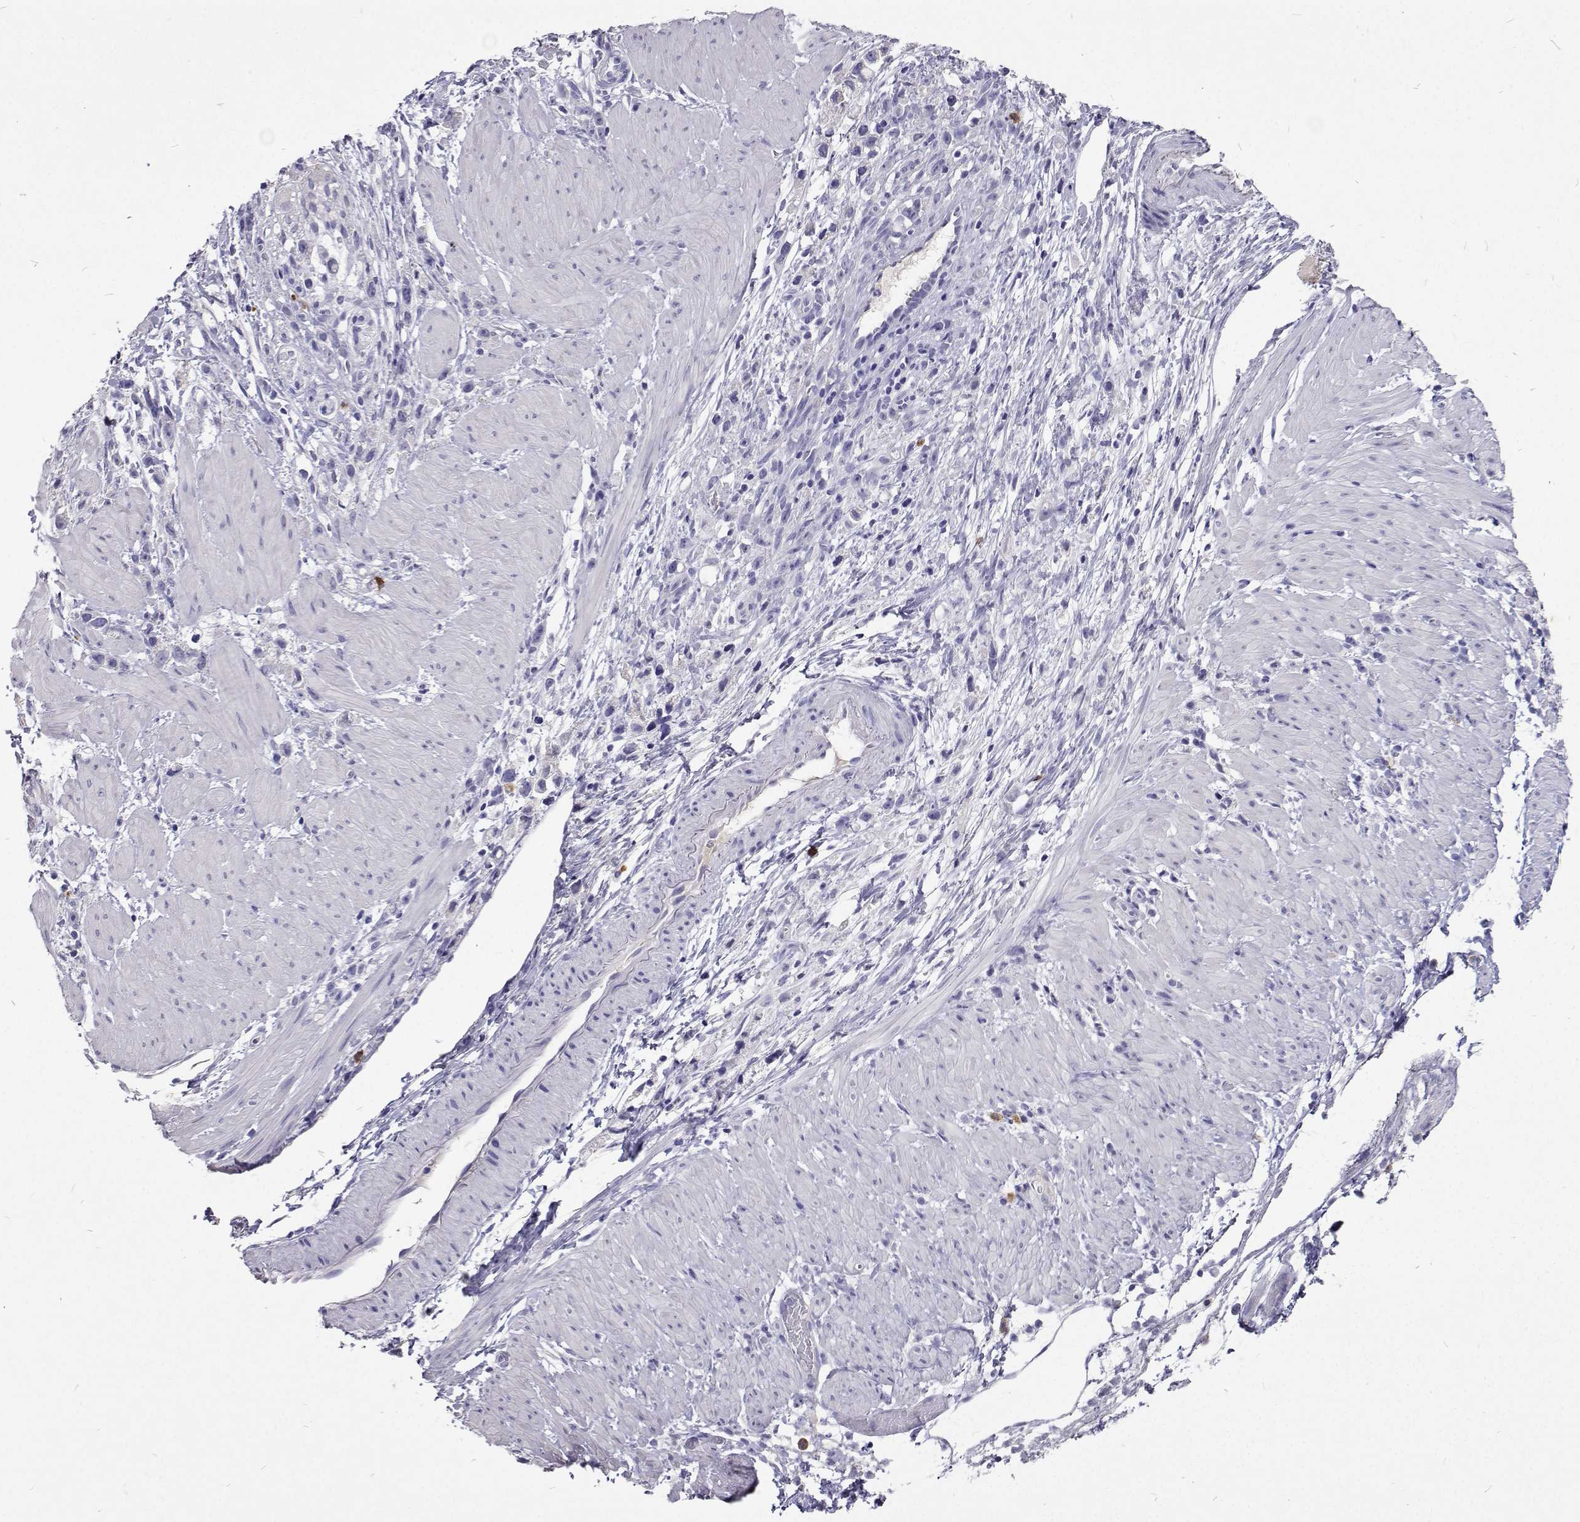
{"staining": {"intensity": "negative", "quantity": "none", "location": "none"}, "tissue": "stomach cancer", "cell_type": "Tumor cells", "image_type": "cancer", "snomed": [{"axis": "morphology", "description": "Adenocarcinoma, NOS"}, {"axis": "topography", "description": "Stomach"}], "caption": "Human adenocarcinoma (stomach) stained for a protein using immunohistochemistry shows no expression in tumor cells.", "gene": "CFAP44", "patient": {"sex": "female", "age": 59}}